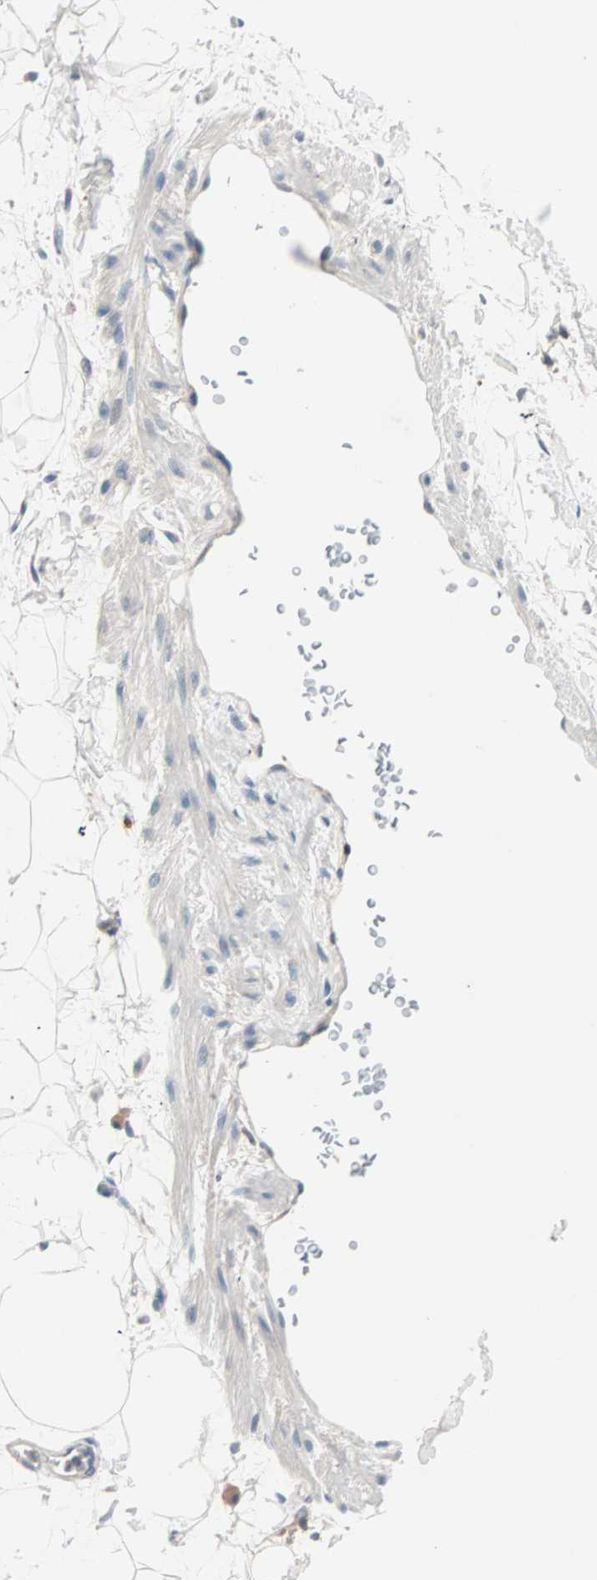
{"staining": {"intensity": "negative", "quantity": "none", "location": "none"}, "tissue": "adipose tissue", "cell_type": "Adipocytes", "image_type": "normal", "snomed": [{"axis": "morphology", "description": "Normal tissue, NOS"}, {"axis": "topography", "description": "Soft tissue"}], "caption": "Normal adipose tissue was stained to show a protein in brown. There is no significant positivity in adipocytes. (DAB IHC with hematoxylin counter stain).", "gene": "CCNE2", "patient": {"sex": "male", "age": 72}}